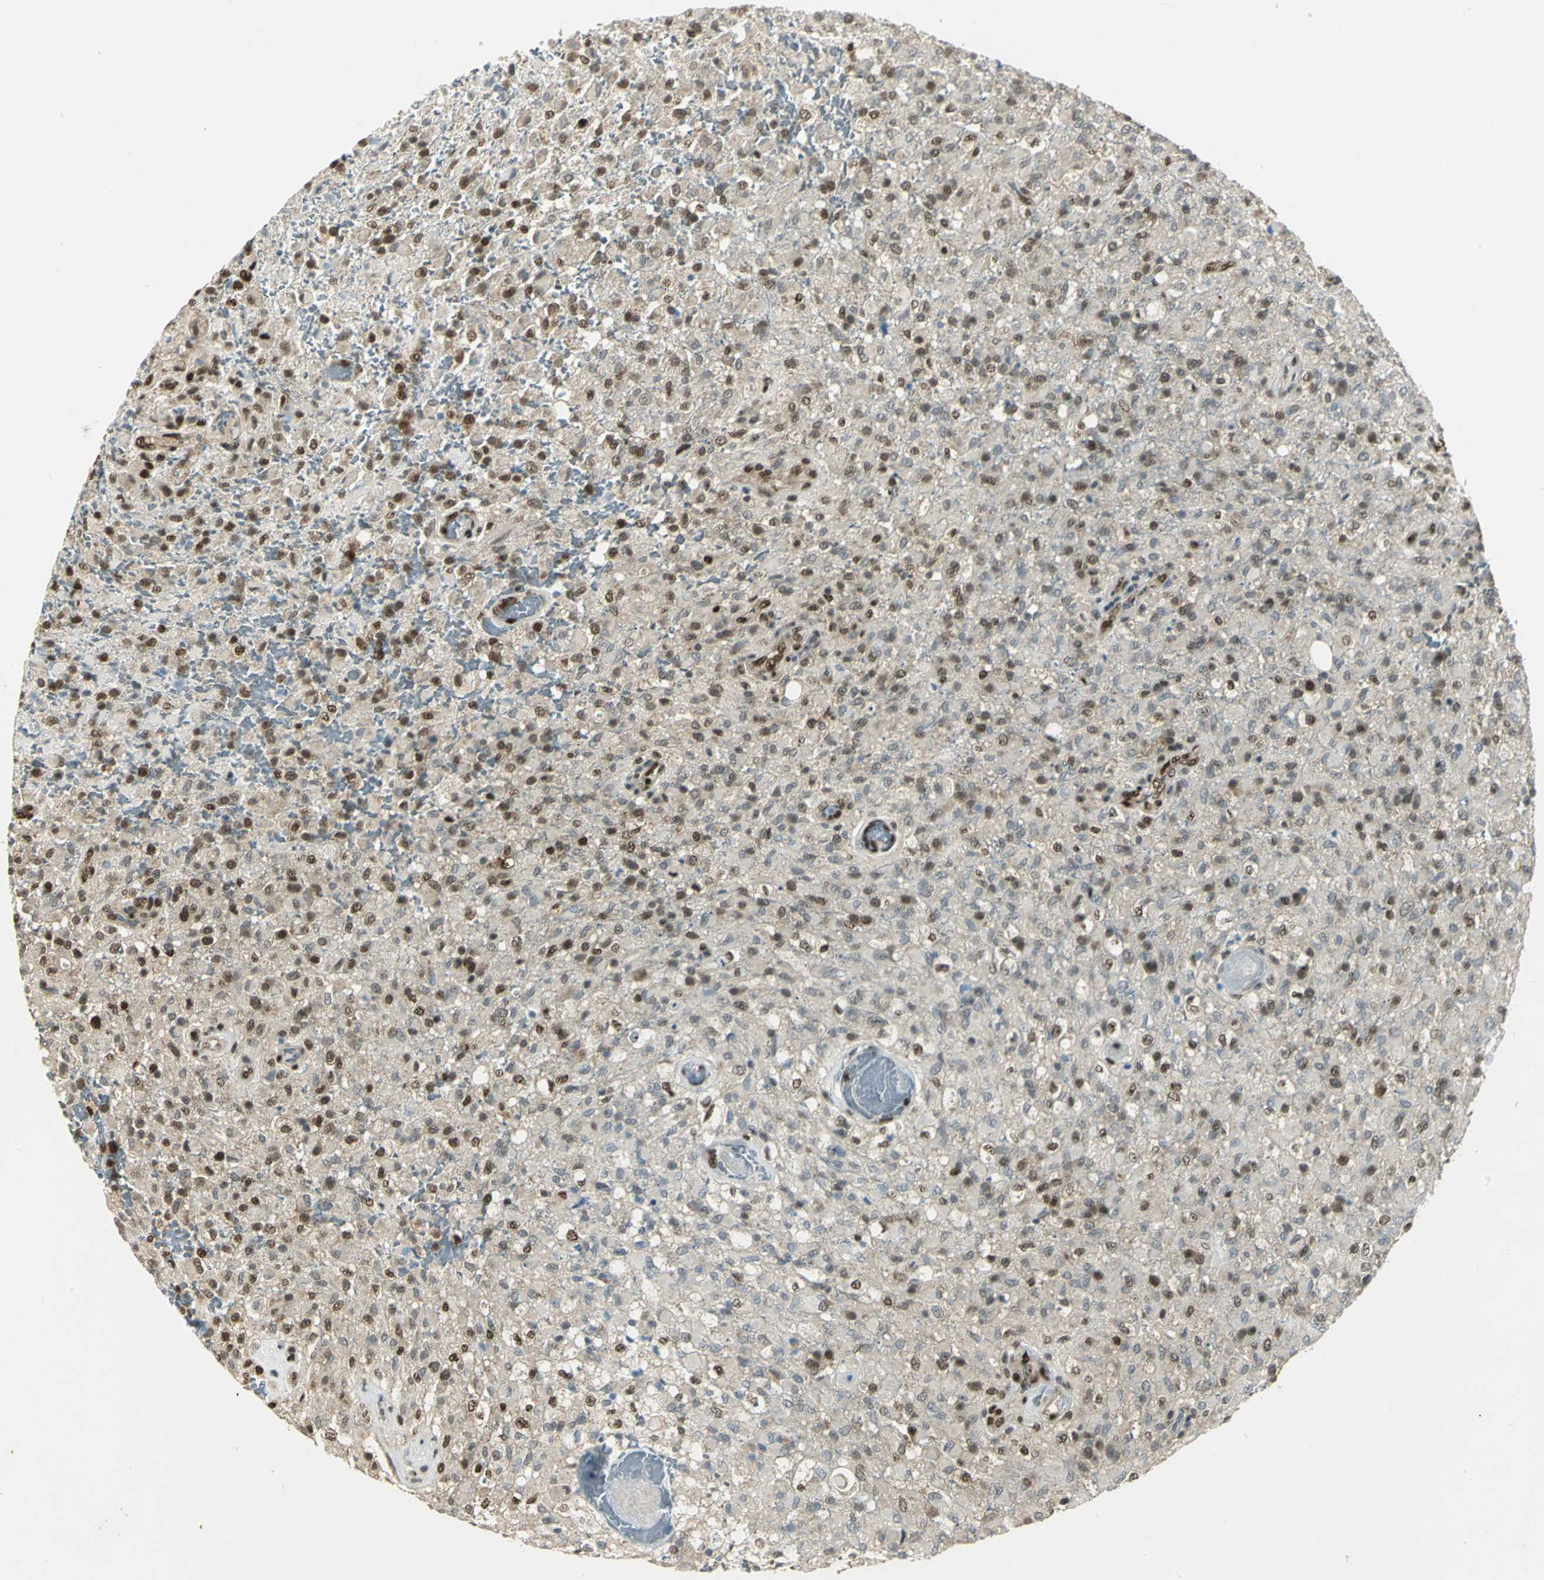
{"staining": {"intensity": "moderate", "quantity": "25%-75%", "location": "nuclear"}, "tissue": "glioma", "cell_type": "Tumor cells", "image_type": "cancer", "snomed": [{"axis": "morphology", "description": "Glioma, malignant, High grade"}, {"axis": "topography", "description": "Brain"}], "caption": "IHC (DAB (3,3'-diaminobenzidine)) staining of malignant high-grade glioma shows moderate nuclear protein expression in approximately 25%-75% of tumor cells.", "gene": "DDX5", "patient": {"sex": "male", "age": 71}}